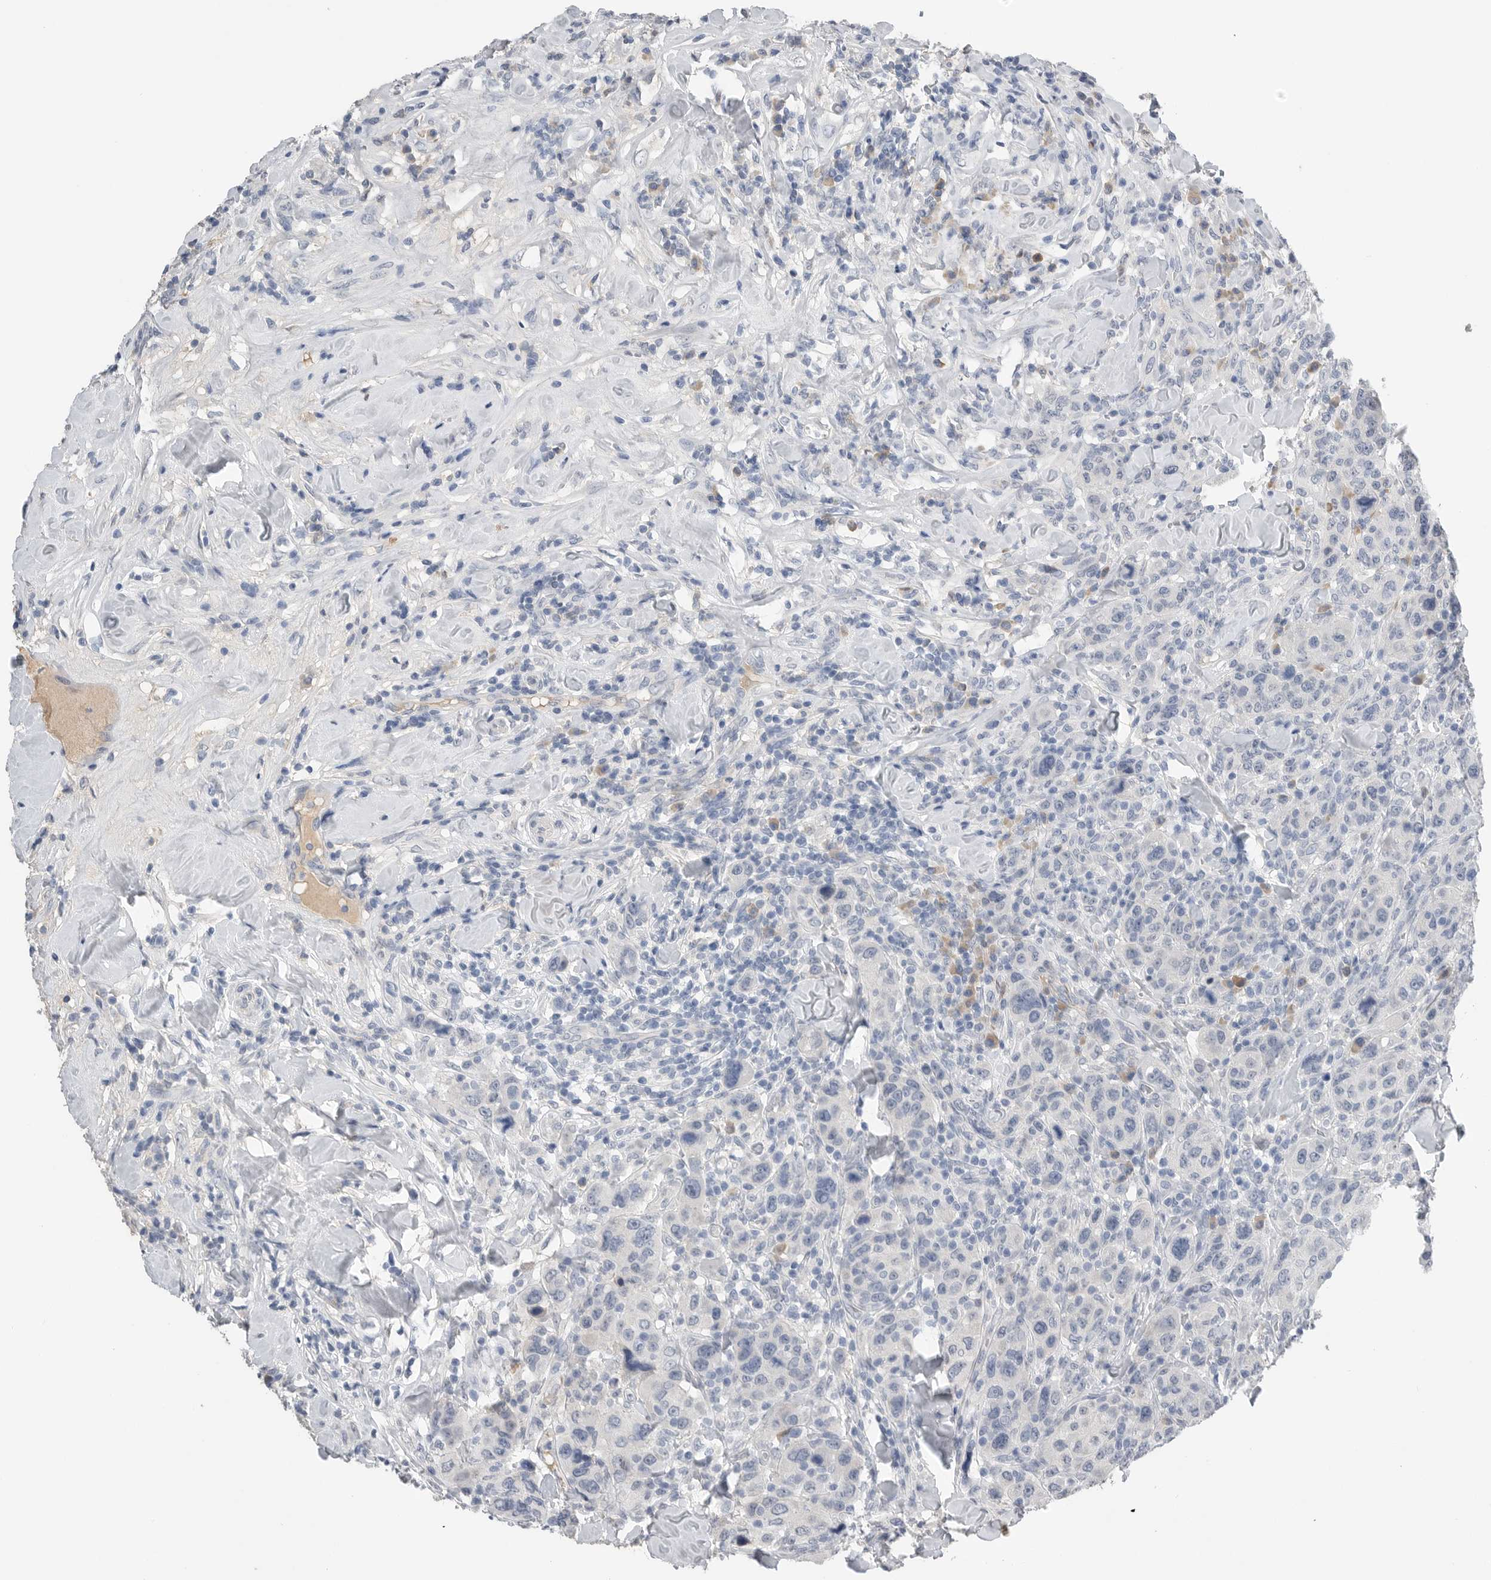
{"staining": {"intensity": "negative", "quantity": "none", "location": "none"}, "tissue": "breast cancer", "cell_type": "Tumor cells", "image_type": "cancer", "snomed": [{"axis": "morphology", "description": "Duct carcinoma"}, {"axis": "topography", "description": "Breast"}], "caption": "Micrograph shows no significant protein expression in tumor cells of breast cancer (invasive ductal carcinoma).", "gene": "FABP6", "patient": {"sex": "female", "age": 37}}